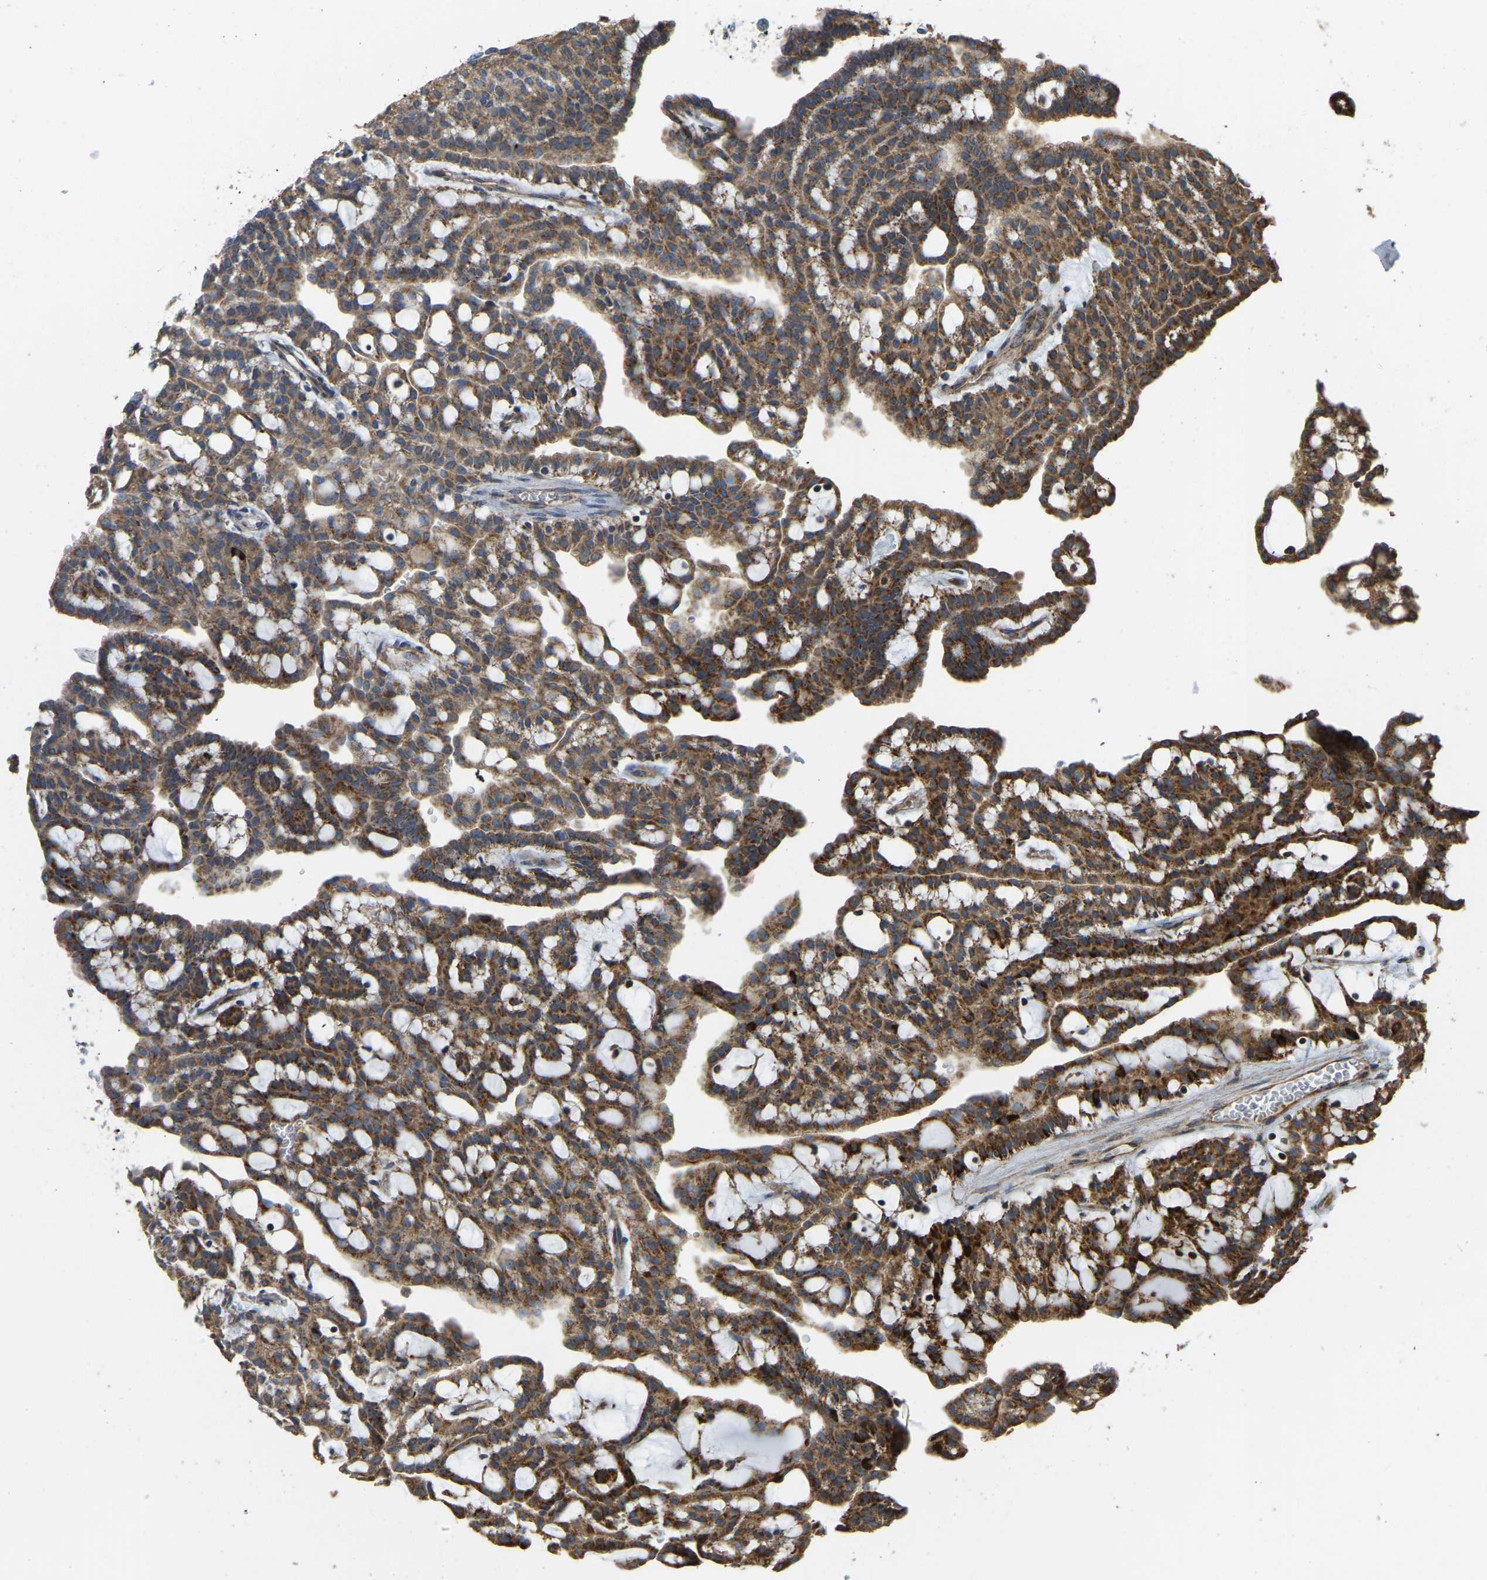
{"staining": {"intensity": "moderate", "quantity": ">75%", "location": "cytoplasmic/membranous"}, "tissue": "renal cancer", "cell_type": "Tumor cells", "image_type": "cancer", "snomed": [{"axis": "morphology", "description": "Adenocarcinoma, NOS"}, {"axis": "topography", "description": "Kidney"}], "caption": "Immunohistochemistry histopathology image of neoplastic tissue: human adenocarcinoma (renal) stained using immunohistochemistry (IHC) exhibits medium levels of moderate protein expression localized specifically in the cytoplasmic/membranous of tumor cells, appearing as a cytoplasmic/membranous brown color.", "gene": "PSMD7", "patient": {"sex": "male", "age": 63}}